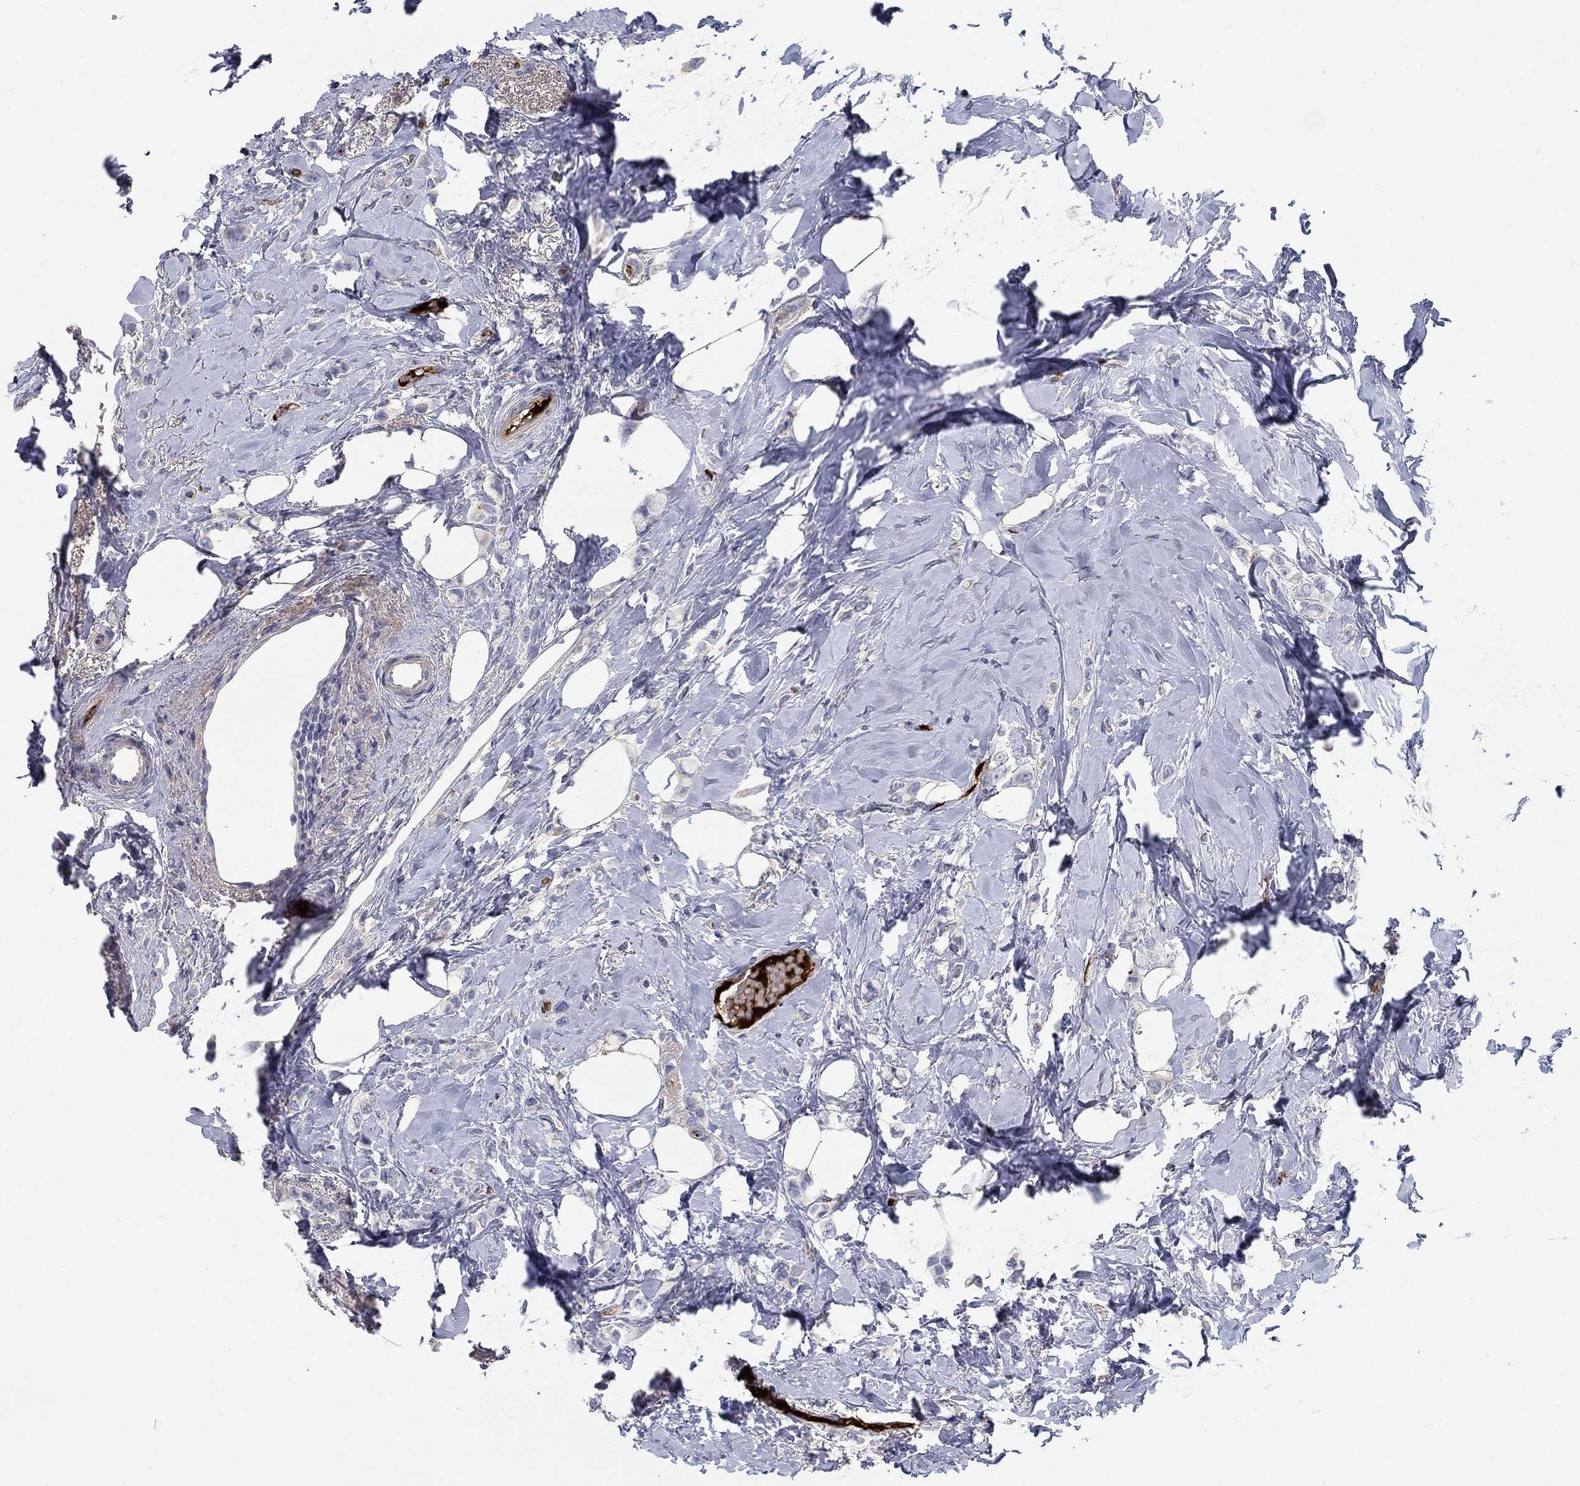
{"staining": {"intensity": "negative", "quantity": "none", "location": "none"}, "tissue": "breast cancer", "cell_type": "Tumor cells", "image_type": "cancer", "snomed": [{"axis": "morphology", "description": "Lobular carcinoma"}, {"axis": "topography", "description": "Breast"}], "caption": "Immunohistochemistry of lobular carcinoma (breast) demonstrates no staining in tumor cells. (Stains: DAB IHC with hematoxylin counter stain, Microscopy: brightfield microscopy at high magnification).", "gene": "APOC3", "patient": {"sex": "female", "age": 66}}